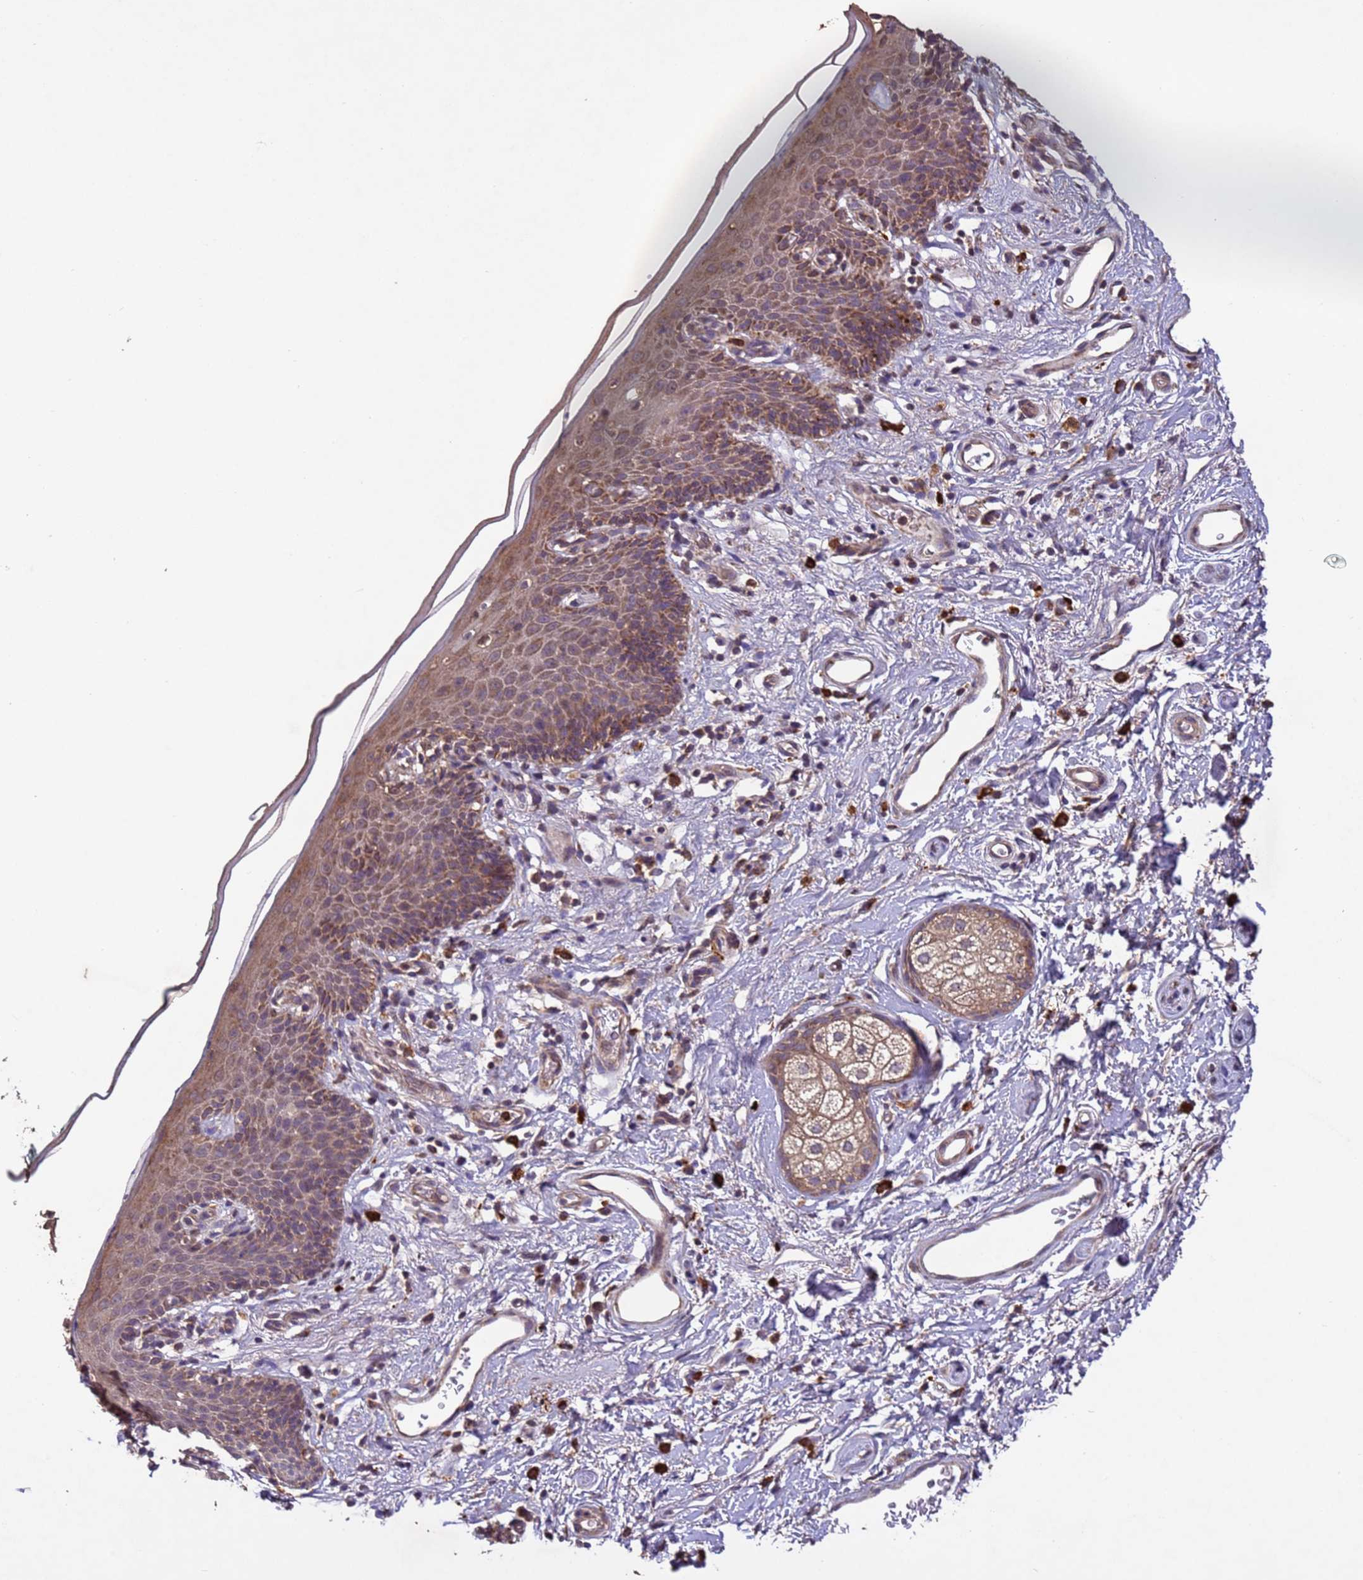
{"staining": {"intensity": "moderate", "quantity": ">75%", "location": "cytoplasmic/membranous"}, "tissue": "skin", "cell_type": "Epidermal cells", "image_type": "normal", "snomed": [{"axis": "morphology", "description": "Normal tissue, NOS"}, {"axis": "topography", "description": "Vulva"}], "caption": "Immunohistochemical staining of unremarkable human skin reveals medium levels of moderate cytoplasmic/membranous positivity in approximately >75% of epidermal cells.", "gene": "FASTKD1", "patient": {"sex": "female", "age": 66}}